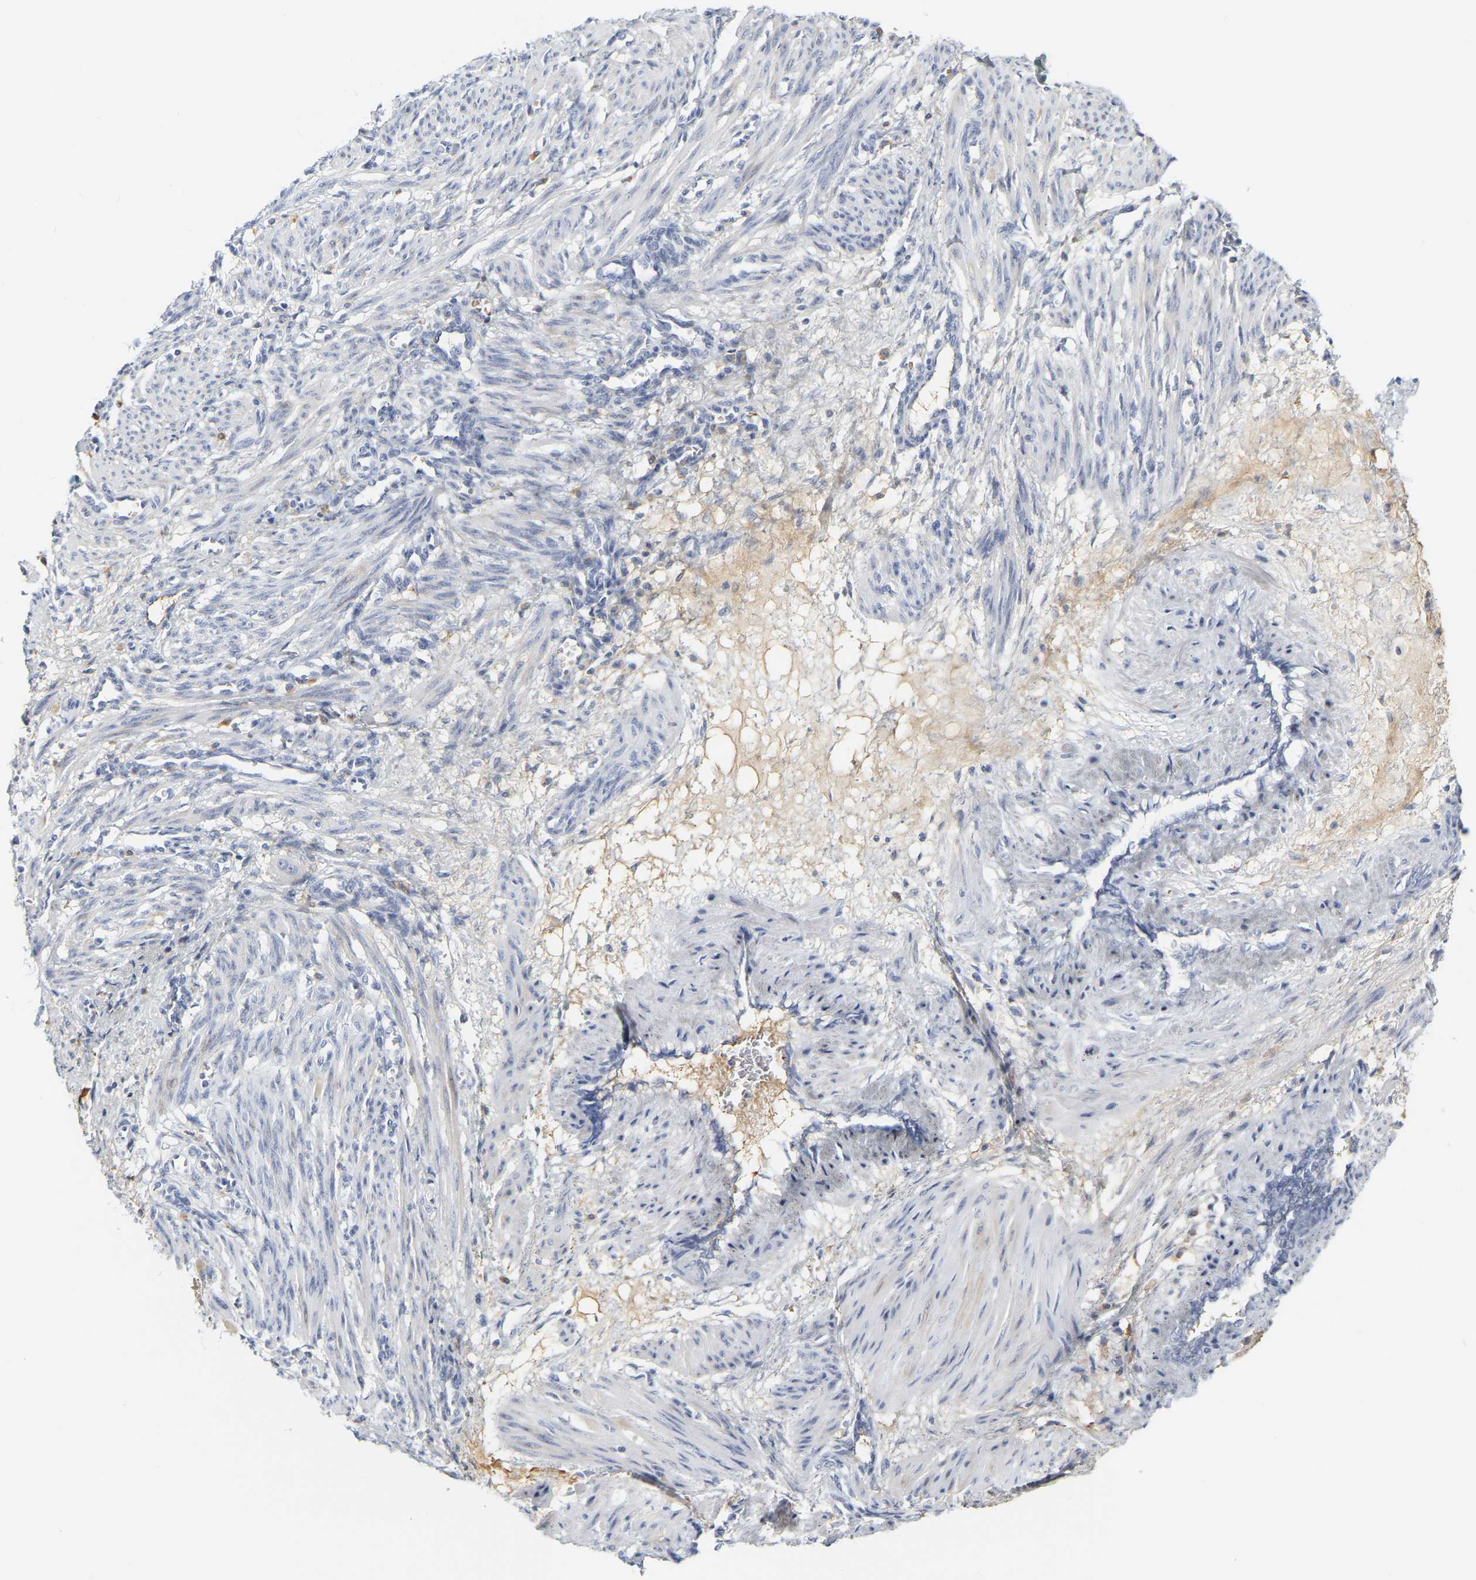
{"staining": {"intensity": "negative", "quantity": "none", "location": "none"}, "tissue": "smooth muscle", "cell_type": "Smooth muscle cells", "image_type": "normal", "snomed": [{"axis": "morphology", "description": "Normal tissue, NOS"}, {"axis": "topography", "description": "Endometrium"}], "caption": "IHC histopathology image of benign smooth muscle stained for a protein (brown), which shows no staining in smooth muscle cells.", "gene": "GNAS", "patient": {"sex": "female", "age": 33}}